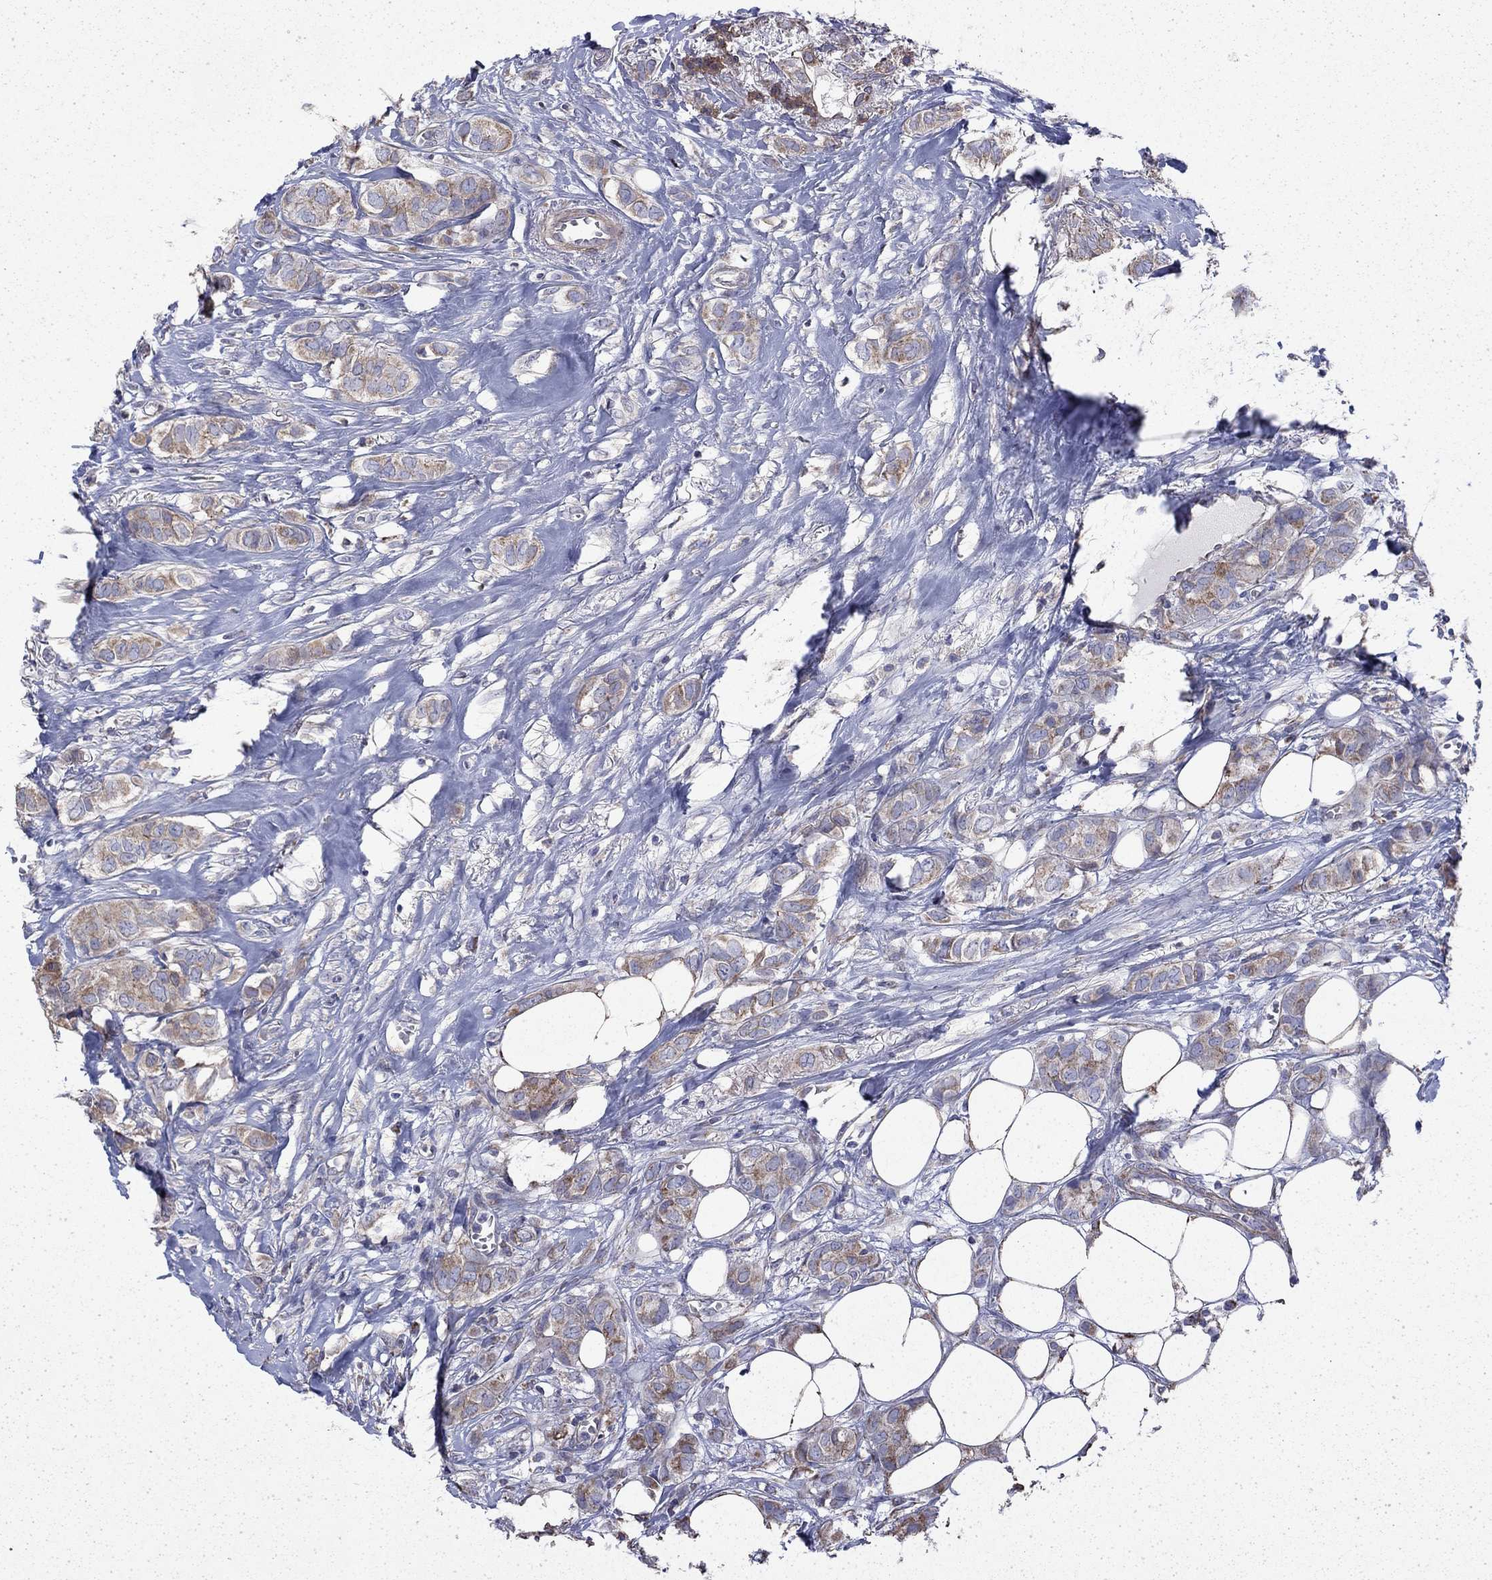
{"staining": {"intensity": "moderate", "quantity": "25%-75%", "location": "cytoplasmic/membranous"}, "tissue": "breast cancer", "cell_type": "Tumor cells", "image_type": "cancer", "snomed": [{"axis": "morphology", "description": "Duct carcinoma"}, {"axis": "topography", "description": "Breast"}], "caption": "Tumor cells show medium levels of moderate cytoplasmic/membranous positivity in about 25%-75% of cells in human infiltrating ductal carcinoma (breast).", "gene": "DTNA", "patient": {"sex": "female", "age": 85}}